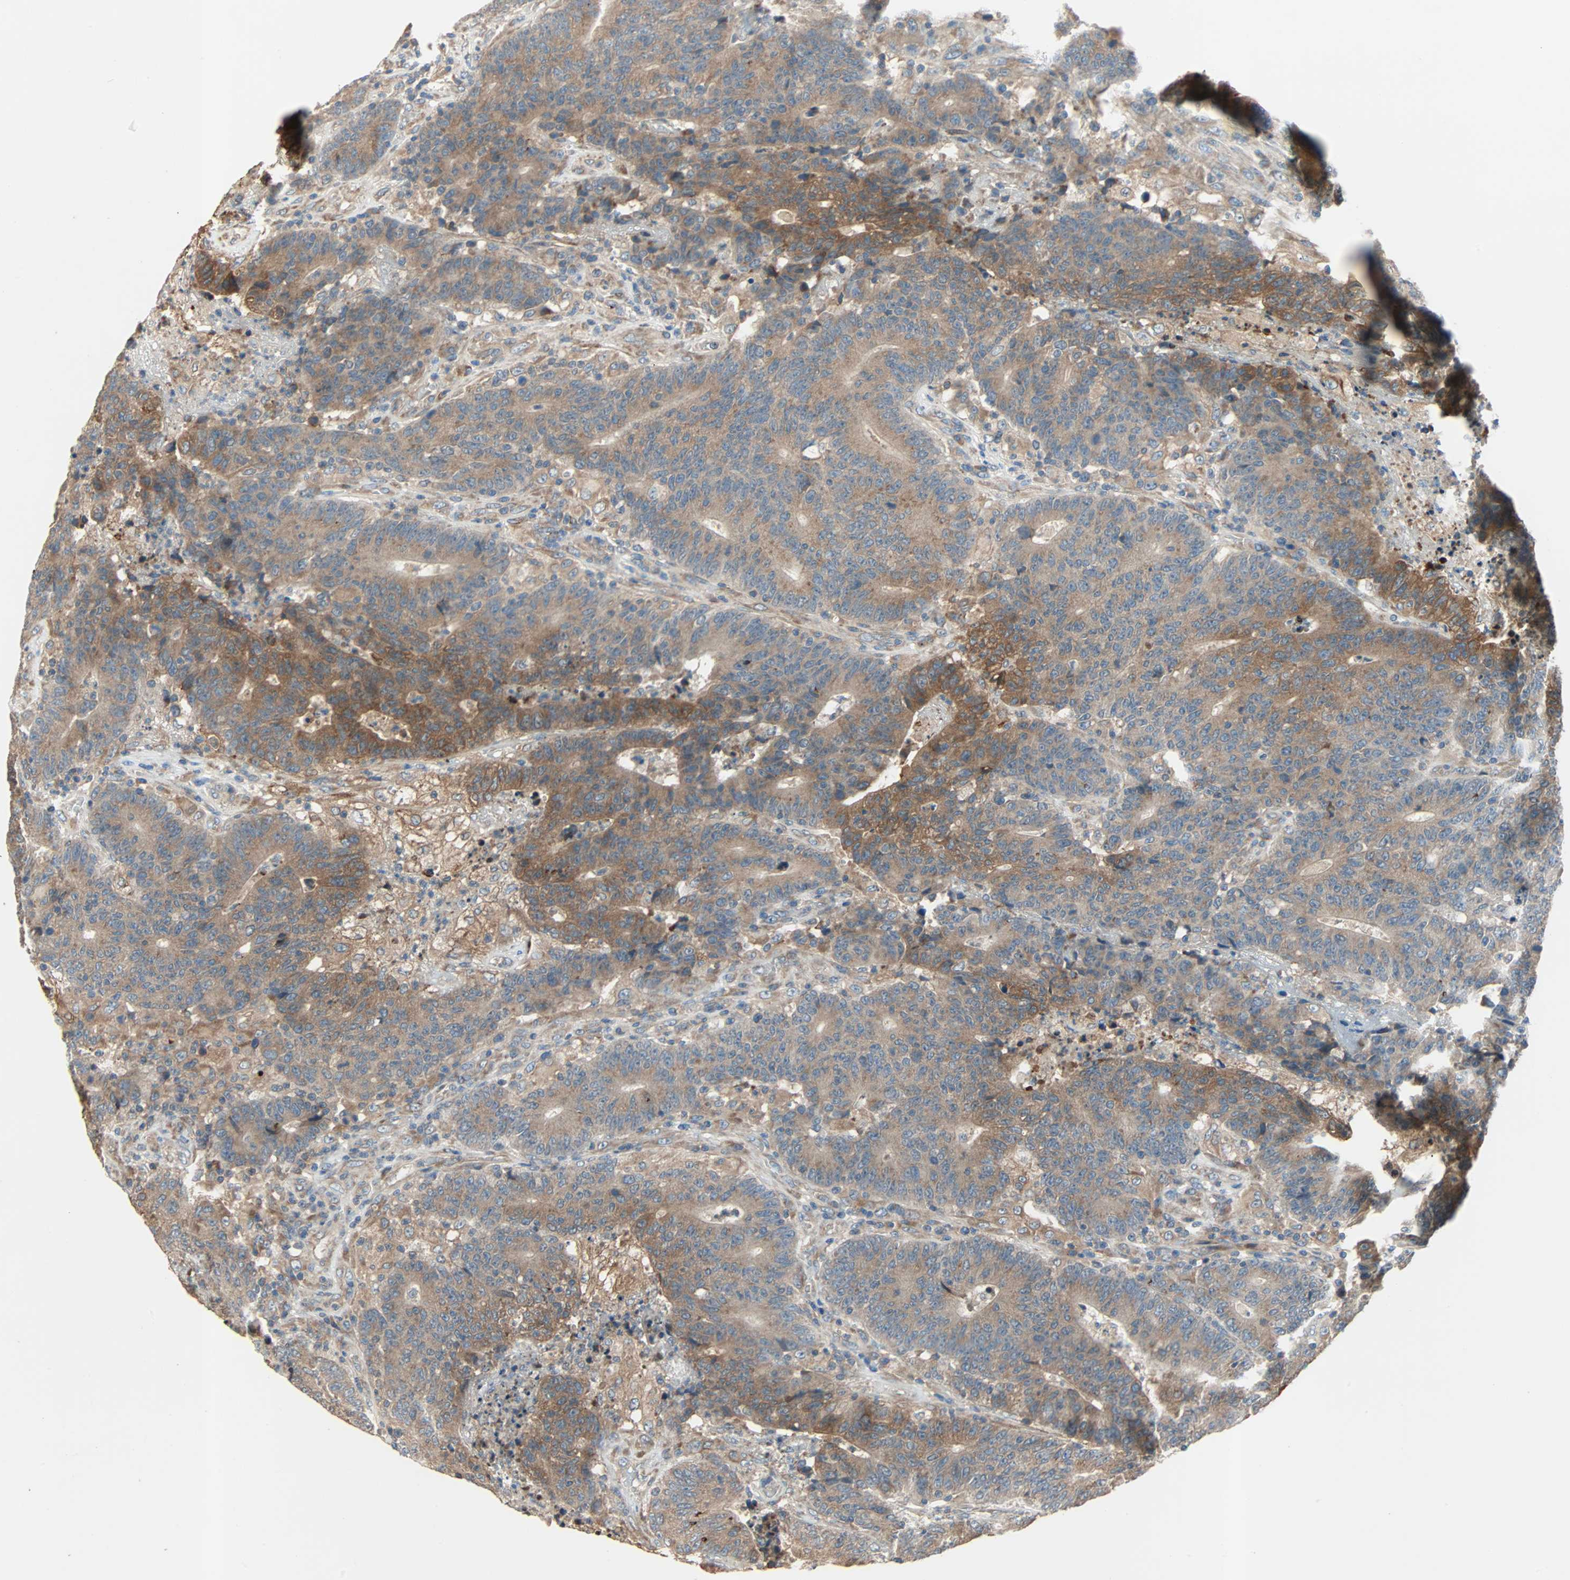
{"staining": {"intensity": "moderate", "quantity": ">75%", "location": "cytoplasmic/membranous"}, "tissue": "colorectal cancer", "cell_type": "Tumor cells", "image_type": "cancer", "snomed": [{"axis": "morphology", "description": "Normal tissue, NOS"}, {"axis": "morphology", "description": "Adenocarcinoma, NOS"}, {"axis": "topography", "description": "Colon"}], "caption": "Immunohistochemical staining of human colorectal cancer (adenocarcinoma) demonstrates medium levels of moderate cytoplasmic/membranous protein positivity in approximately >75% of tumor cells.", "gene": "XYLT1", "patient": {"sex": "female", "age": 75}}